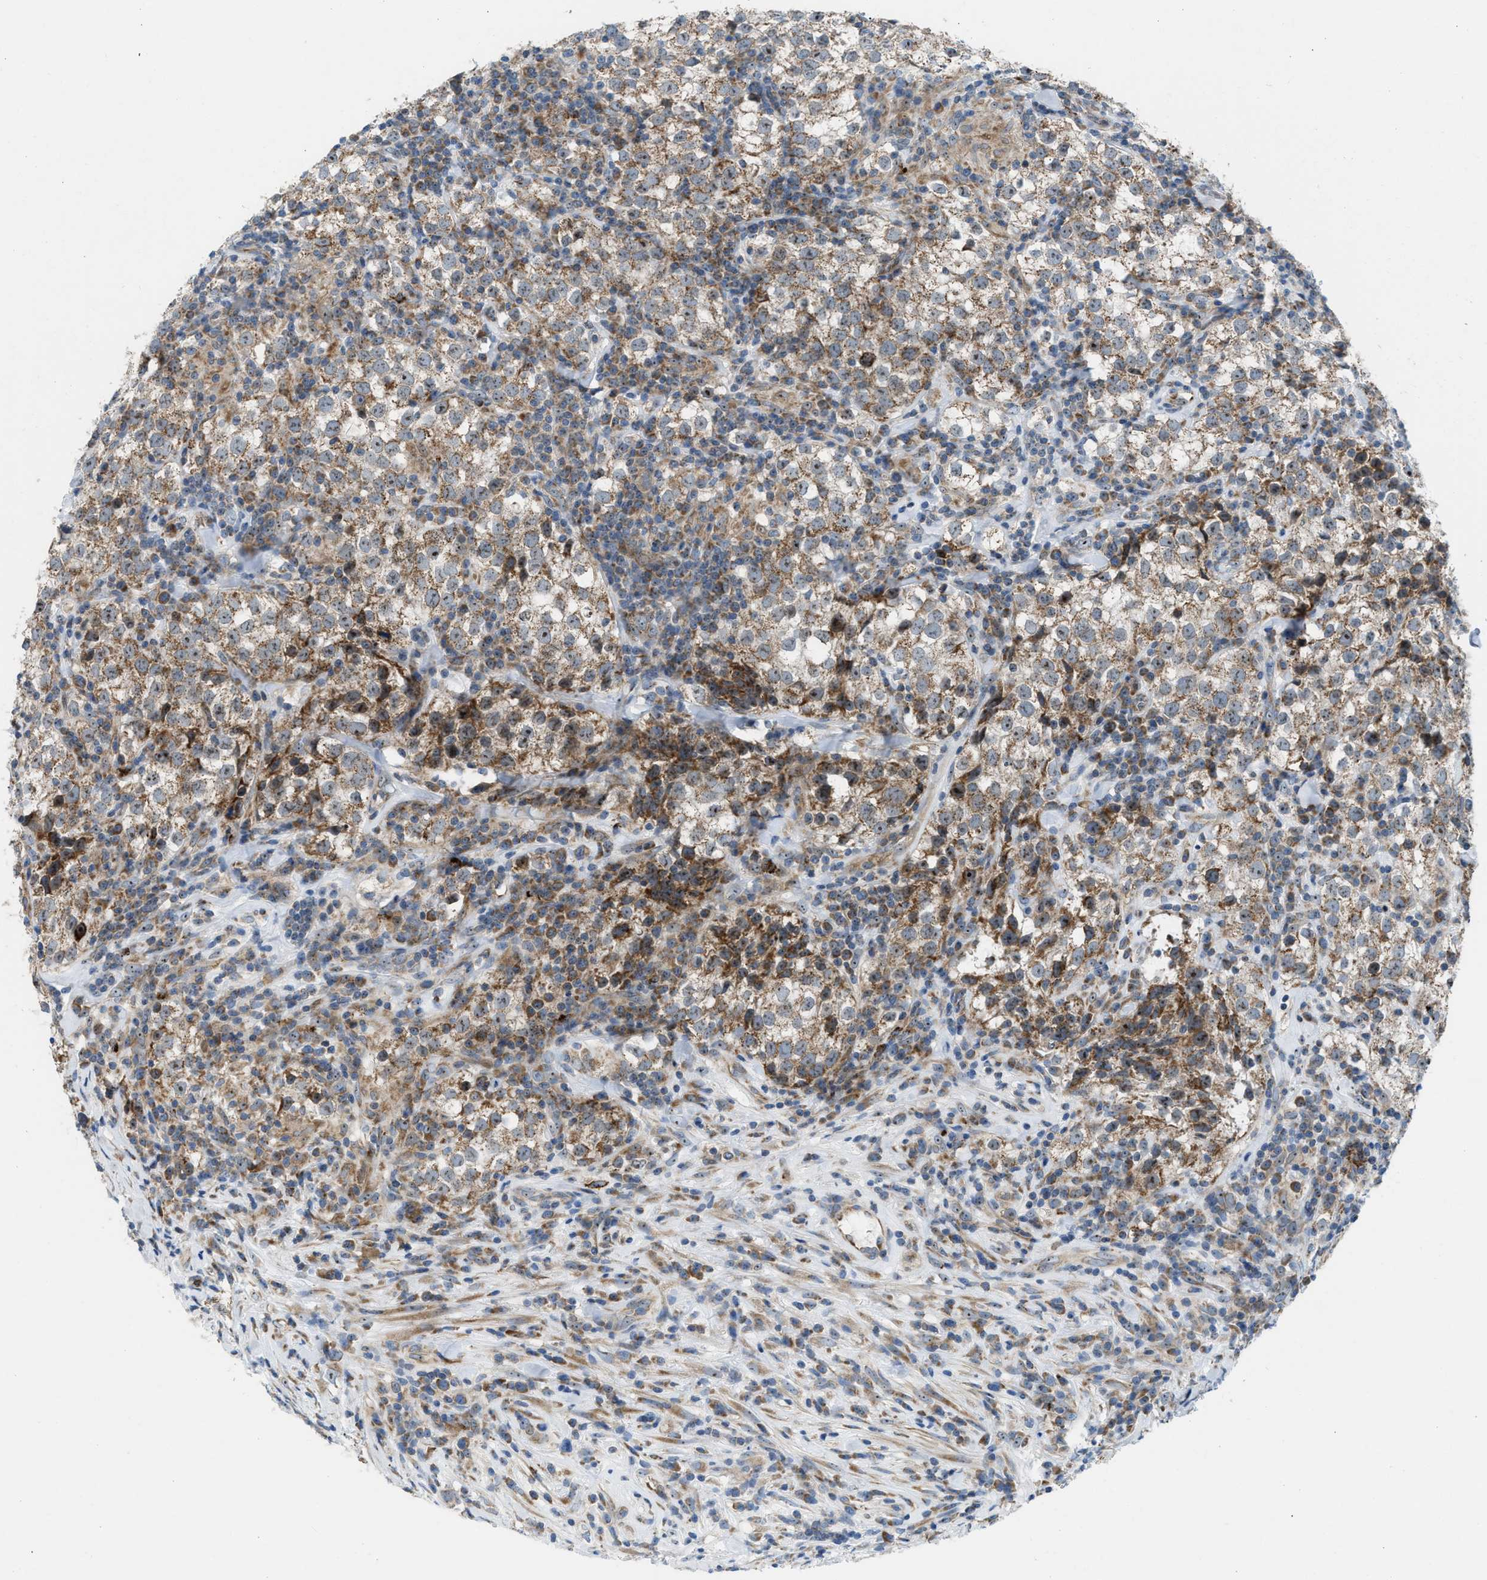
{"staining": {"intensity": "moderate", "quantity": ">75%", "location": "cytoplasmic/membranous,nuclear"}, "tissue": "testis cancer", "cell_type": "Tumor cells", "image_type": "cancer", "snomed": [{"axis": "morphology", "description": "Seminoma, NOS"}, {"axis": "morphology", "description": "Carcinoma, Embryonal, NOS"}, {"axis": "topography", "description": "Testis"}], "caption": "Testis seminoma was stained to show a protein in brown. There is medium levels of moderate cytoplasmic/membranous and nuclear positivity in approximately >75% of tumor cells. The staining was performed using DAB (3,3'-diaminobenzidine), with brown indicating positive protein expression. Nuclei are stained blue with hematoxylin.", "gene": "TPH1", "patient": {"sex": "male", "age": 36}}